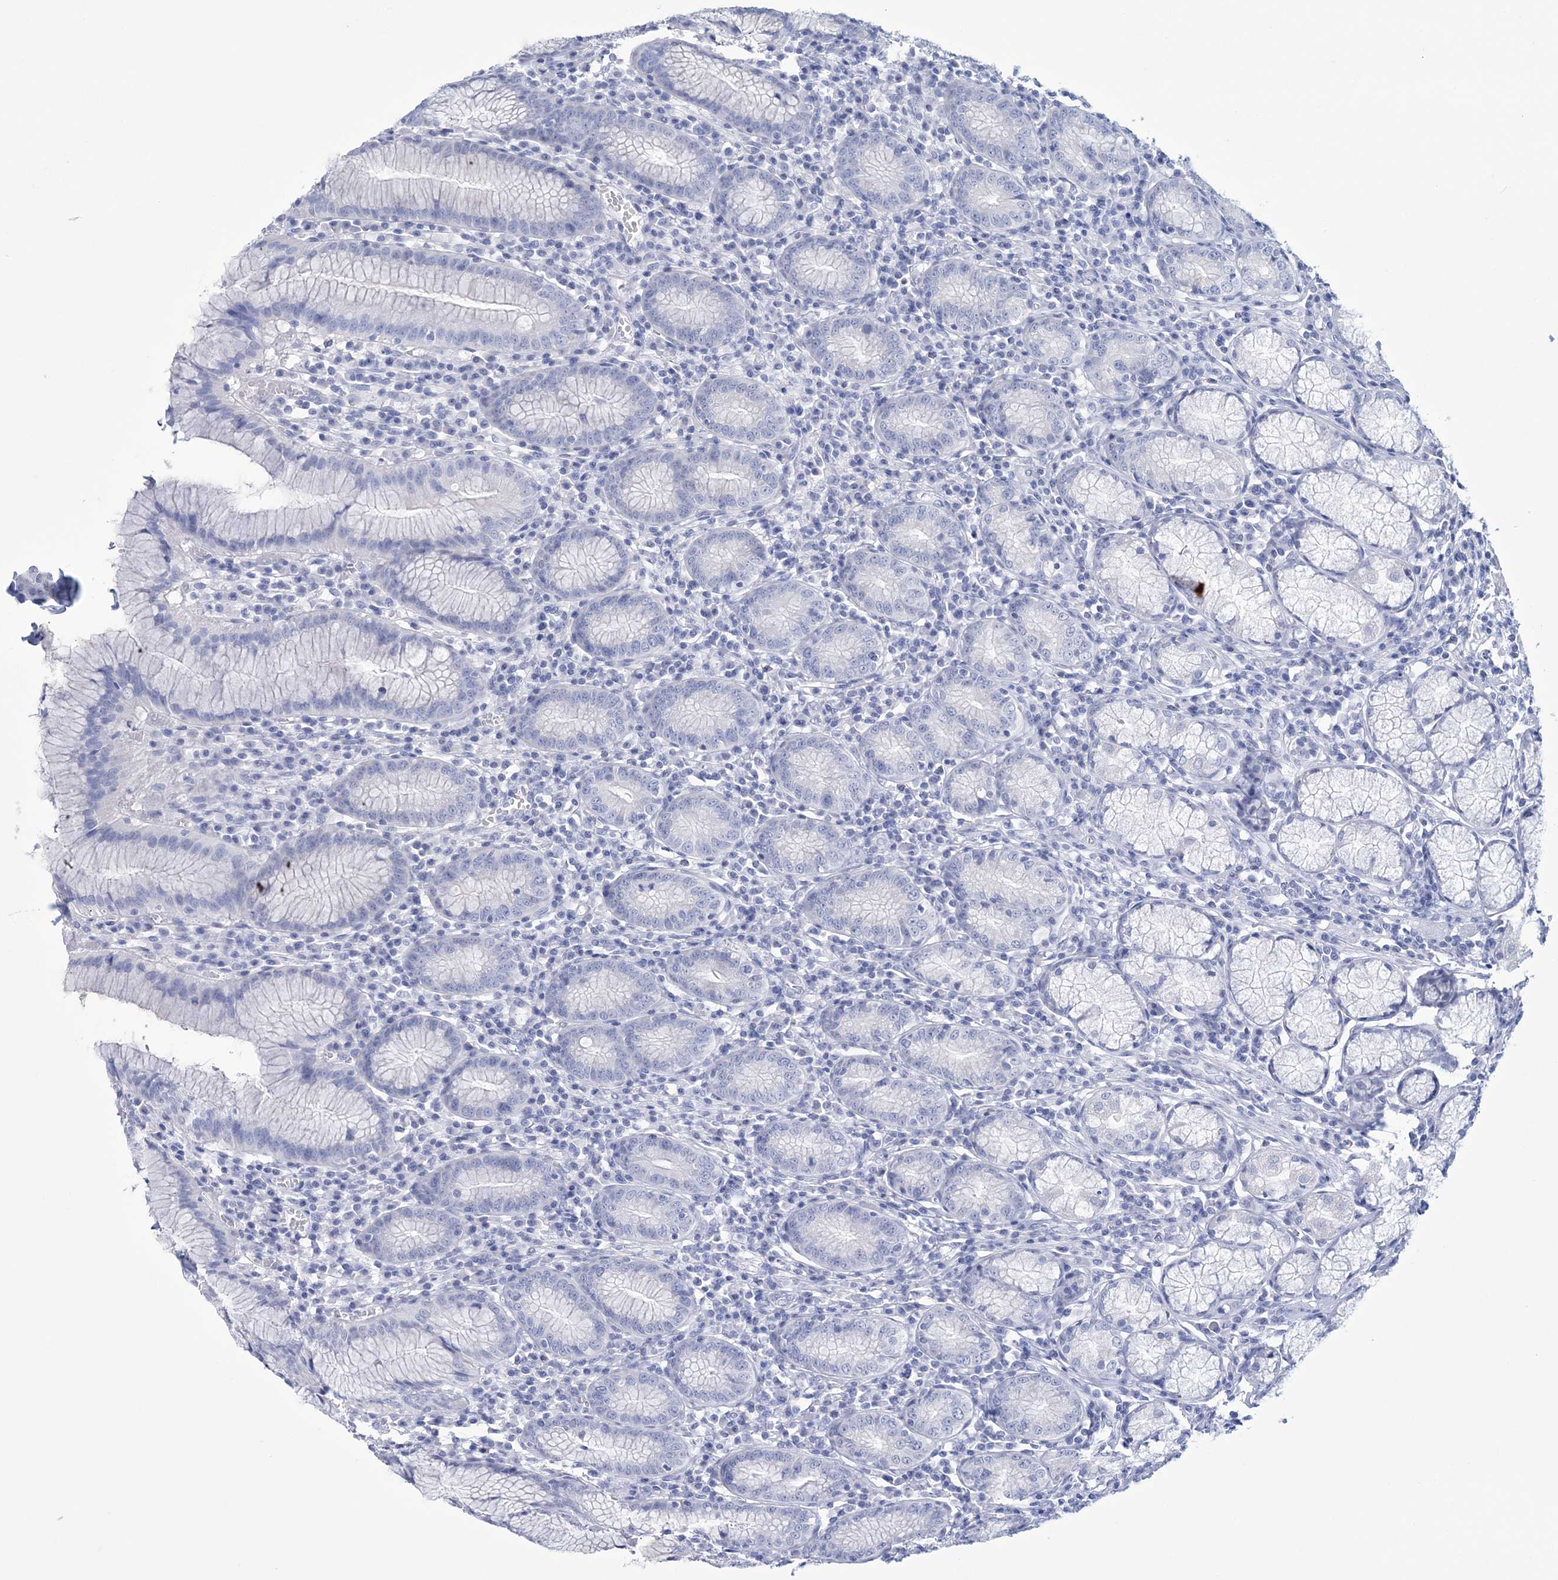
{"staining": {"intensity": "negative", "quantity": "none", "location": "none"}, "tissue": "stomach", "cell_type": "Glandular cells", "image_type": "normal", "snomed": [{"axis": "morphology", "description": "Normal tissue, NOS"}, {"axis": "topography", "description": "Stomach"}], "caption": "IHC of normal stomach reveals no staining in glandular cells.", "gene": "DPCD", "patient": {"sex": "male", "age": 55}}